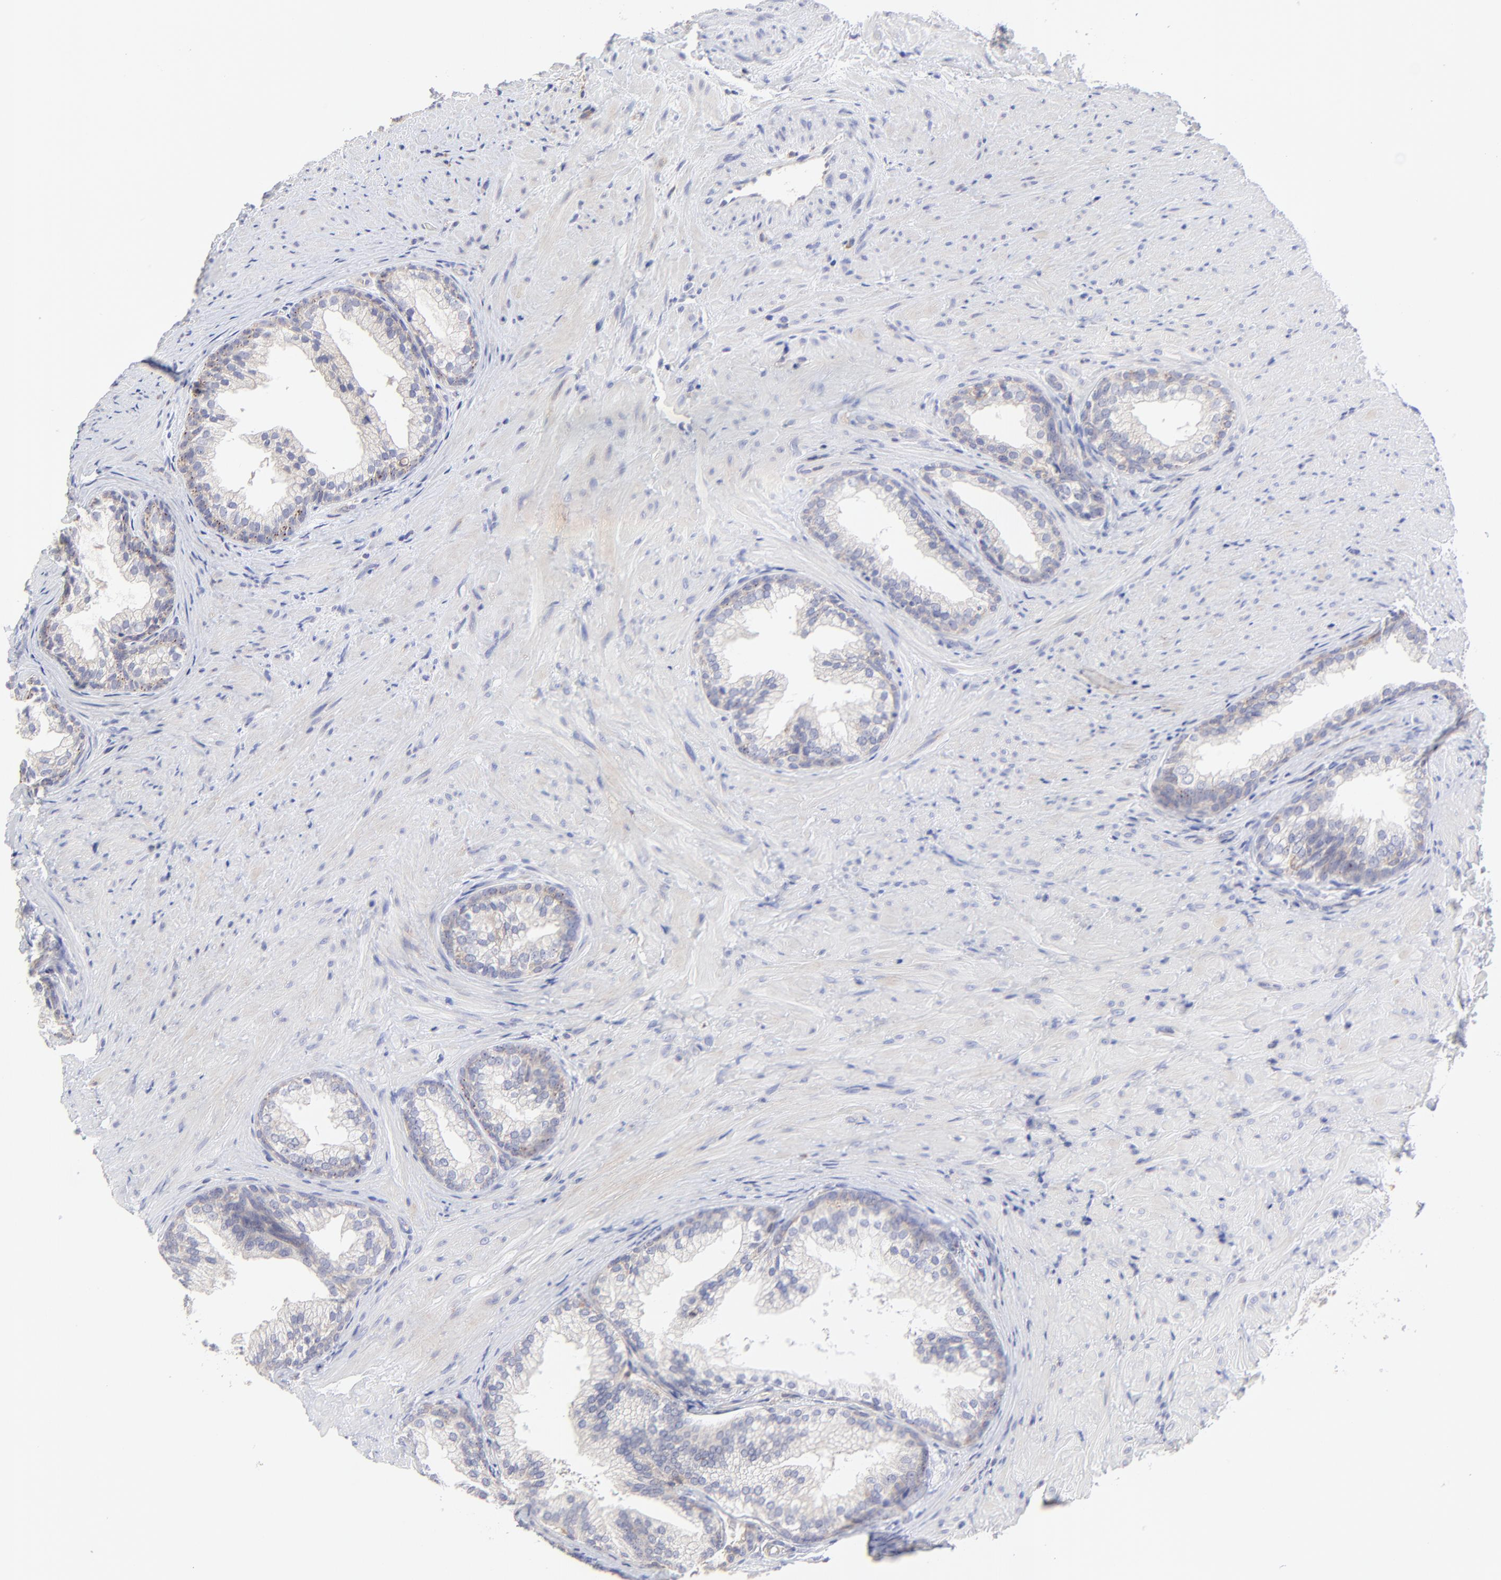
{"staining": {"intensity": "negative", "quantity": "none", "location": "none"}, "tissue": "prostate", "cell_type": "Glandular cells", "image_type": "normal", "snomed": [{"axis": "morphology", "description": "Normal tissue, NOS"}, {"axis": "topography", "description": "Prostate"}], "caption": "Glandular cells show no significant protein positivity in normal prostate. Nuclei are stained in blue.", "gene": "LHFPL1", "patient": {"sex": "male", "age": 76}}